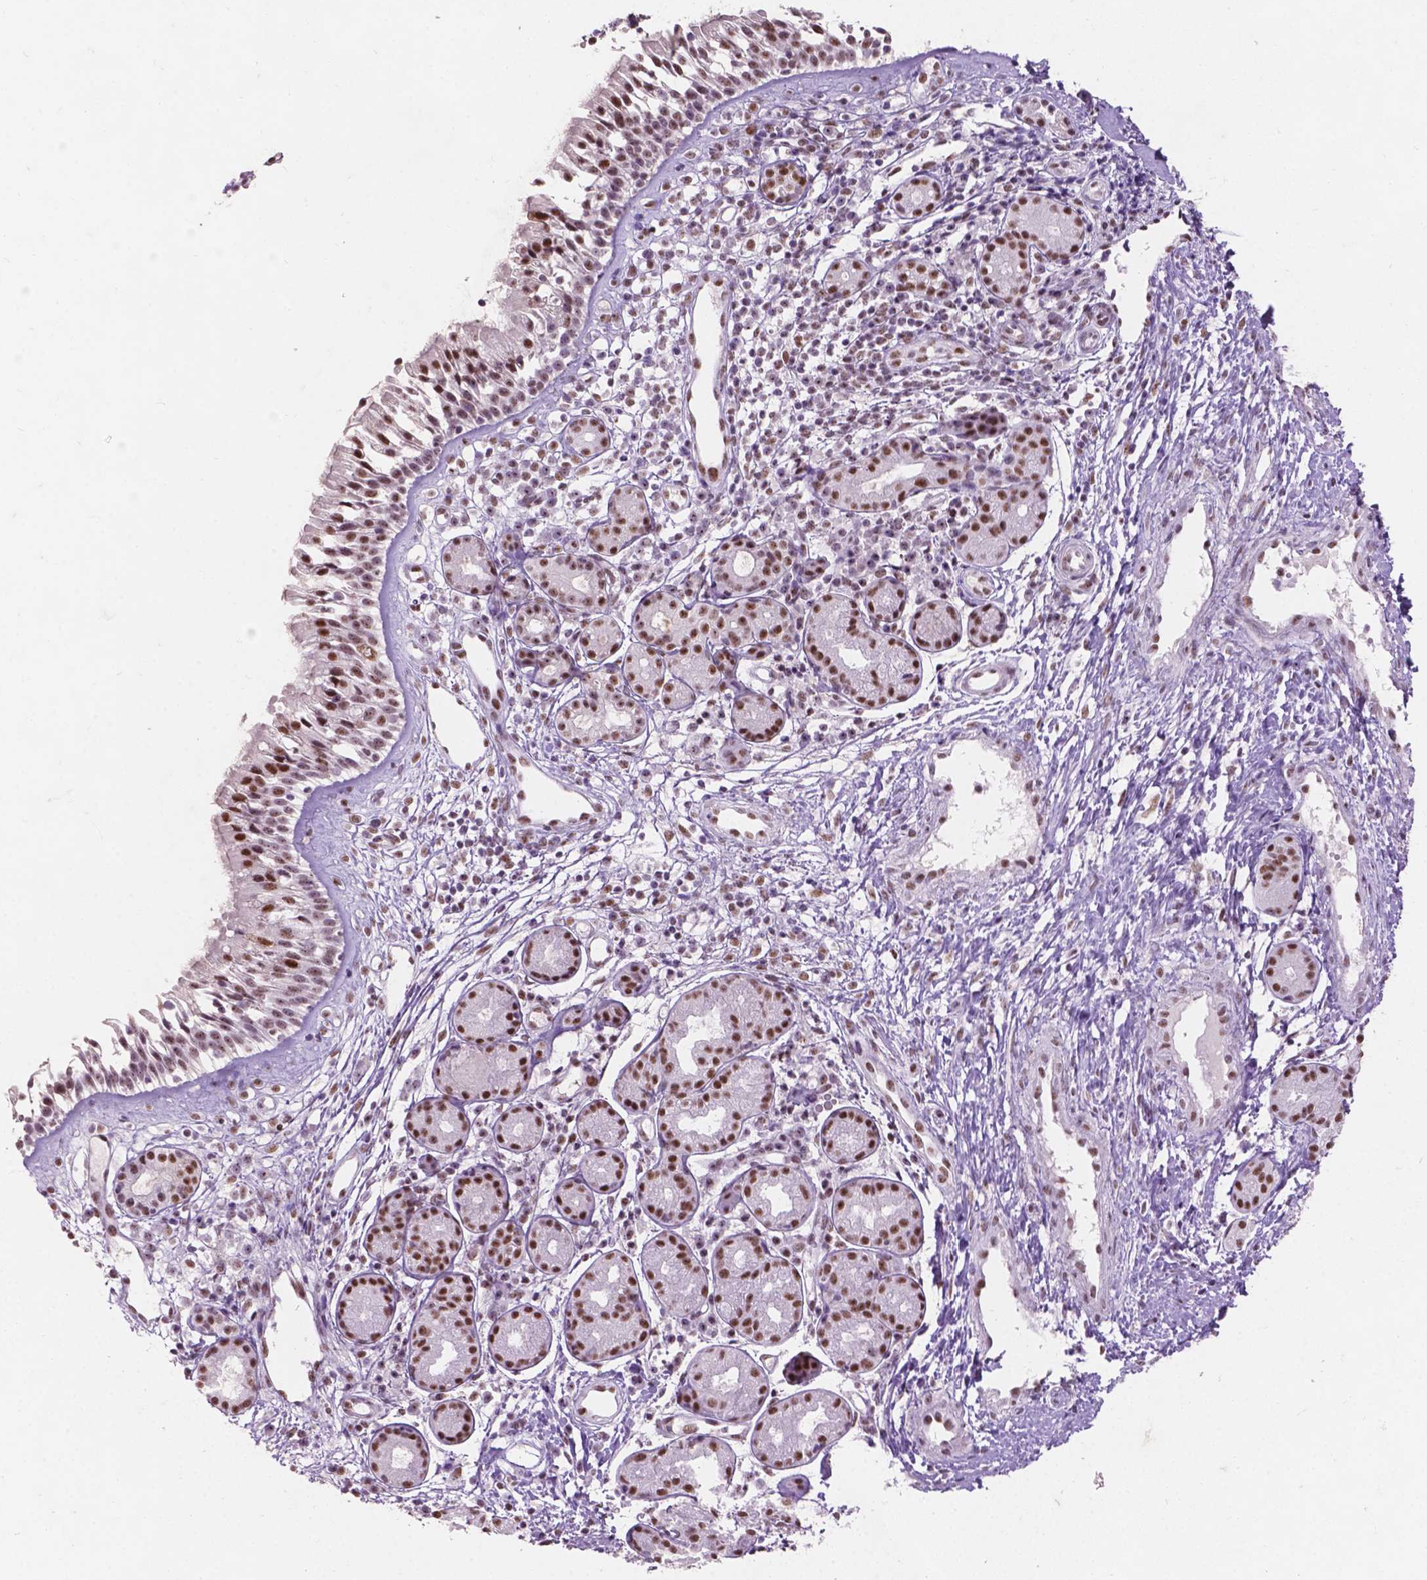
{"staining": {"intensity": "moderate", "quantity": ">75%", "location": "nuclear"}, "tissue": "nasopharynx", "cell_type": "Respiratory epithelial cells", "image_type": "normal", "snomed": [{"axis": "morphology", "description": "Normal tissue, NOS"}, {"axis": "topography", "description": "Nasopharynx"}], "caption": "This is a micrograph of immunohistochemistry staining of unremarkable nasopharynx, which shows moderate expression in the nuclear of respiratory epithelial cells.", "gene": "COIL", "patient": {"sex": "male", "age": 58}}